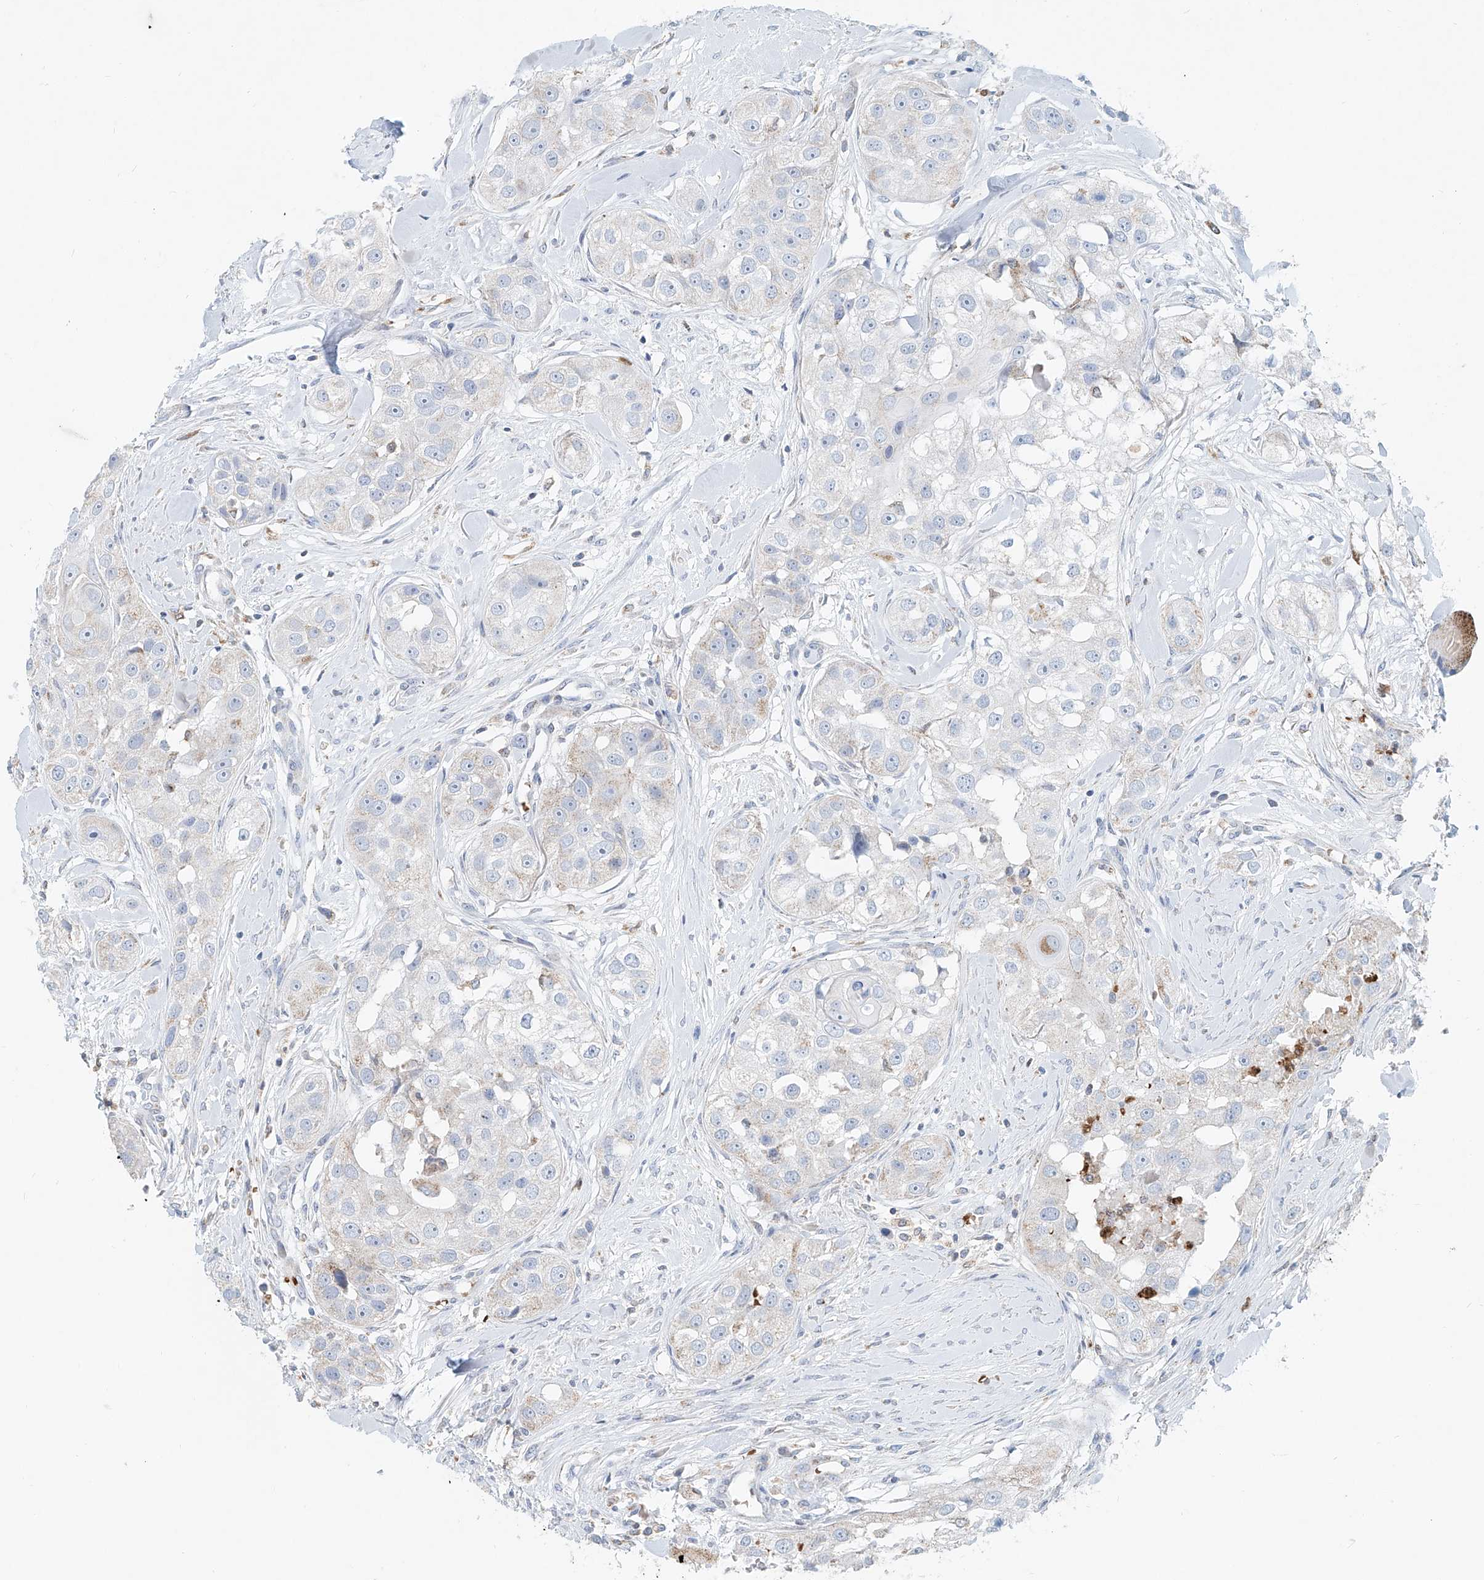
{"staining": {"intensity": "negative", "quantity": "none", "location": "none"}, "tissue": "head and neck cancer", "cell_type": "Tumor cells", "image_type": "cancer", "snomed": [{"axis": "morphology", "description": "Normal tissue, NOS"}, {"axis": "morphology", "description": "Squamous cell carcinoma, NOS"}, {"axis": "topography", "description": "Skeletal muscle"}, {"axis": "topography", "description": "Head-Neck"}], "caption": "High power microscopy histopathology image of an immunohistochemistry image of squamous cell carcinoma (head and neck), revealing no significant staining in tumor cells.", "gene": "PTPRA", "patient": {"sex": "male", "age": 51}}